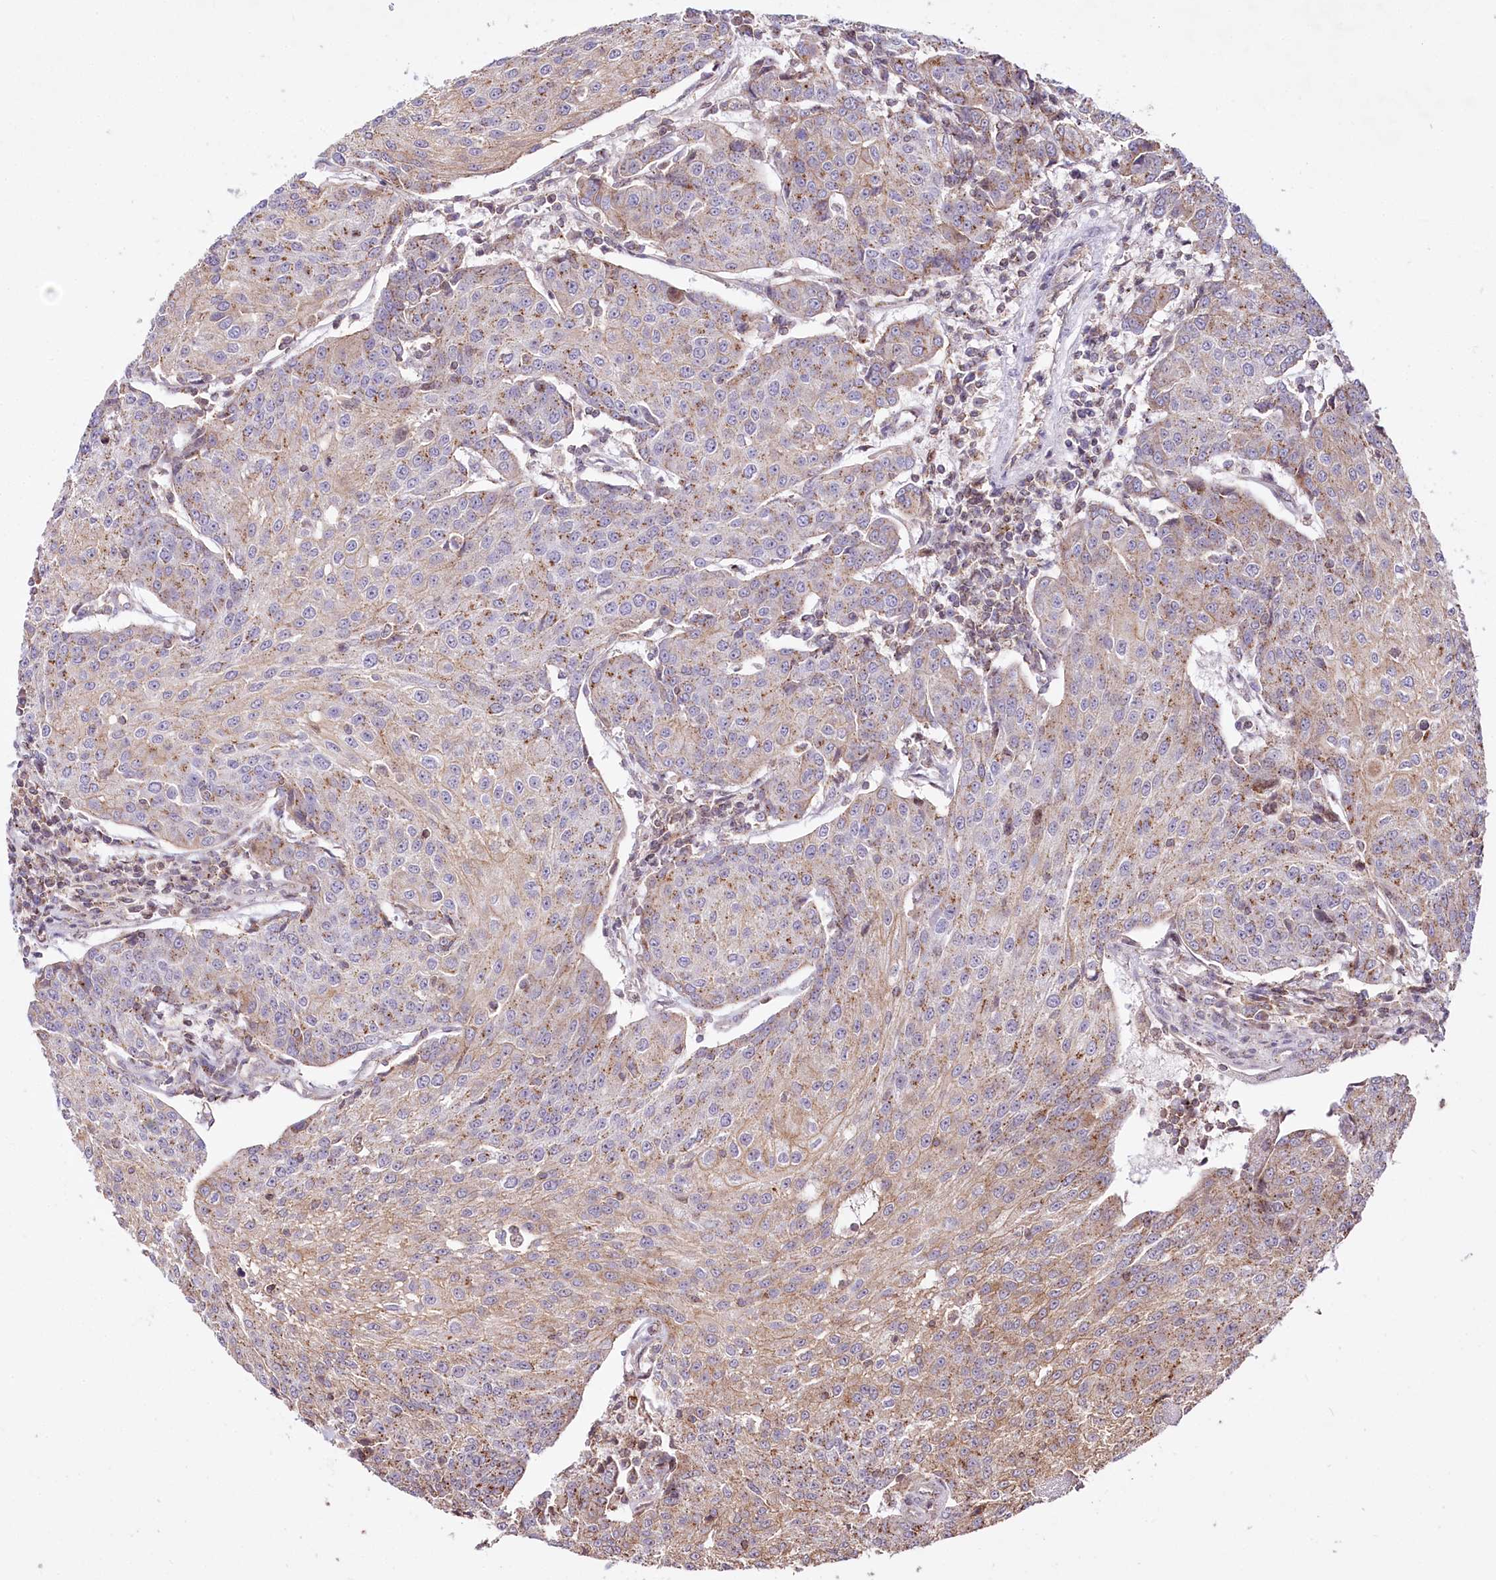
{"staining": {"intensity": "weak", "quantity": "25%-75%", "location": "cytoplasmic/membranous"}, "tissue": "urothelial cancer", "cell_type": "Tumor cells", "image_type": "cancer", "snomed": [{"axis": "morphology", "description": "Urothelial carcinoma, High grade"}, {"axis": "topography", "description": "Urinary bladder"}], "caption": "Urothelial cancer stained with immunohistochemistry (IHC) displays weak cytoplasmic/membranous positivity in about 25%-75% of tumor cells.", "gene": "ZFYVE27", "patient": {"sex": "female", "age": 85}}